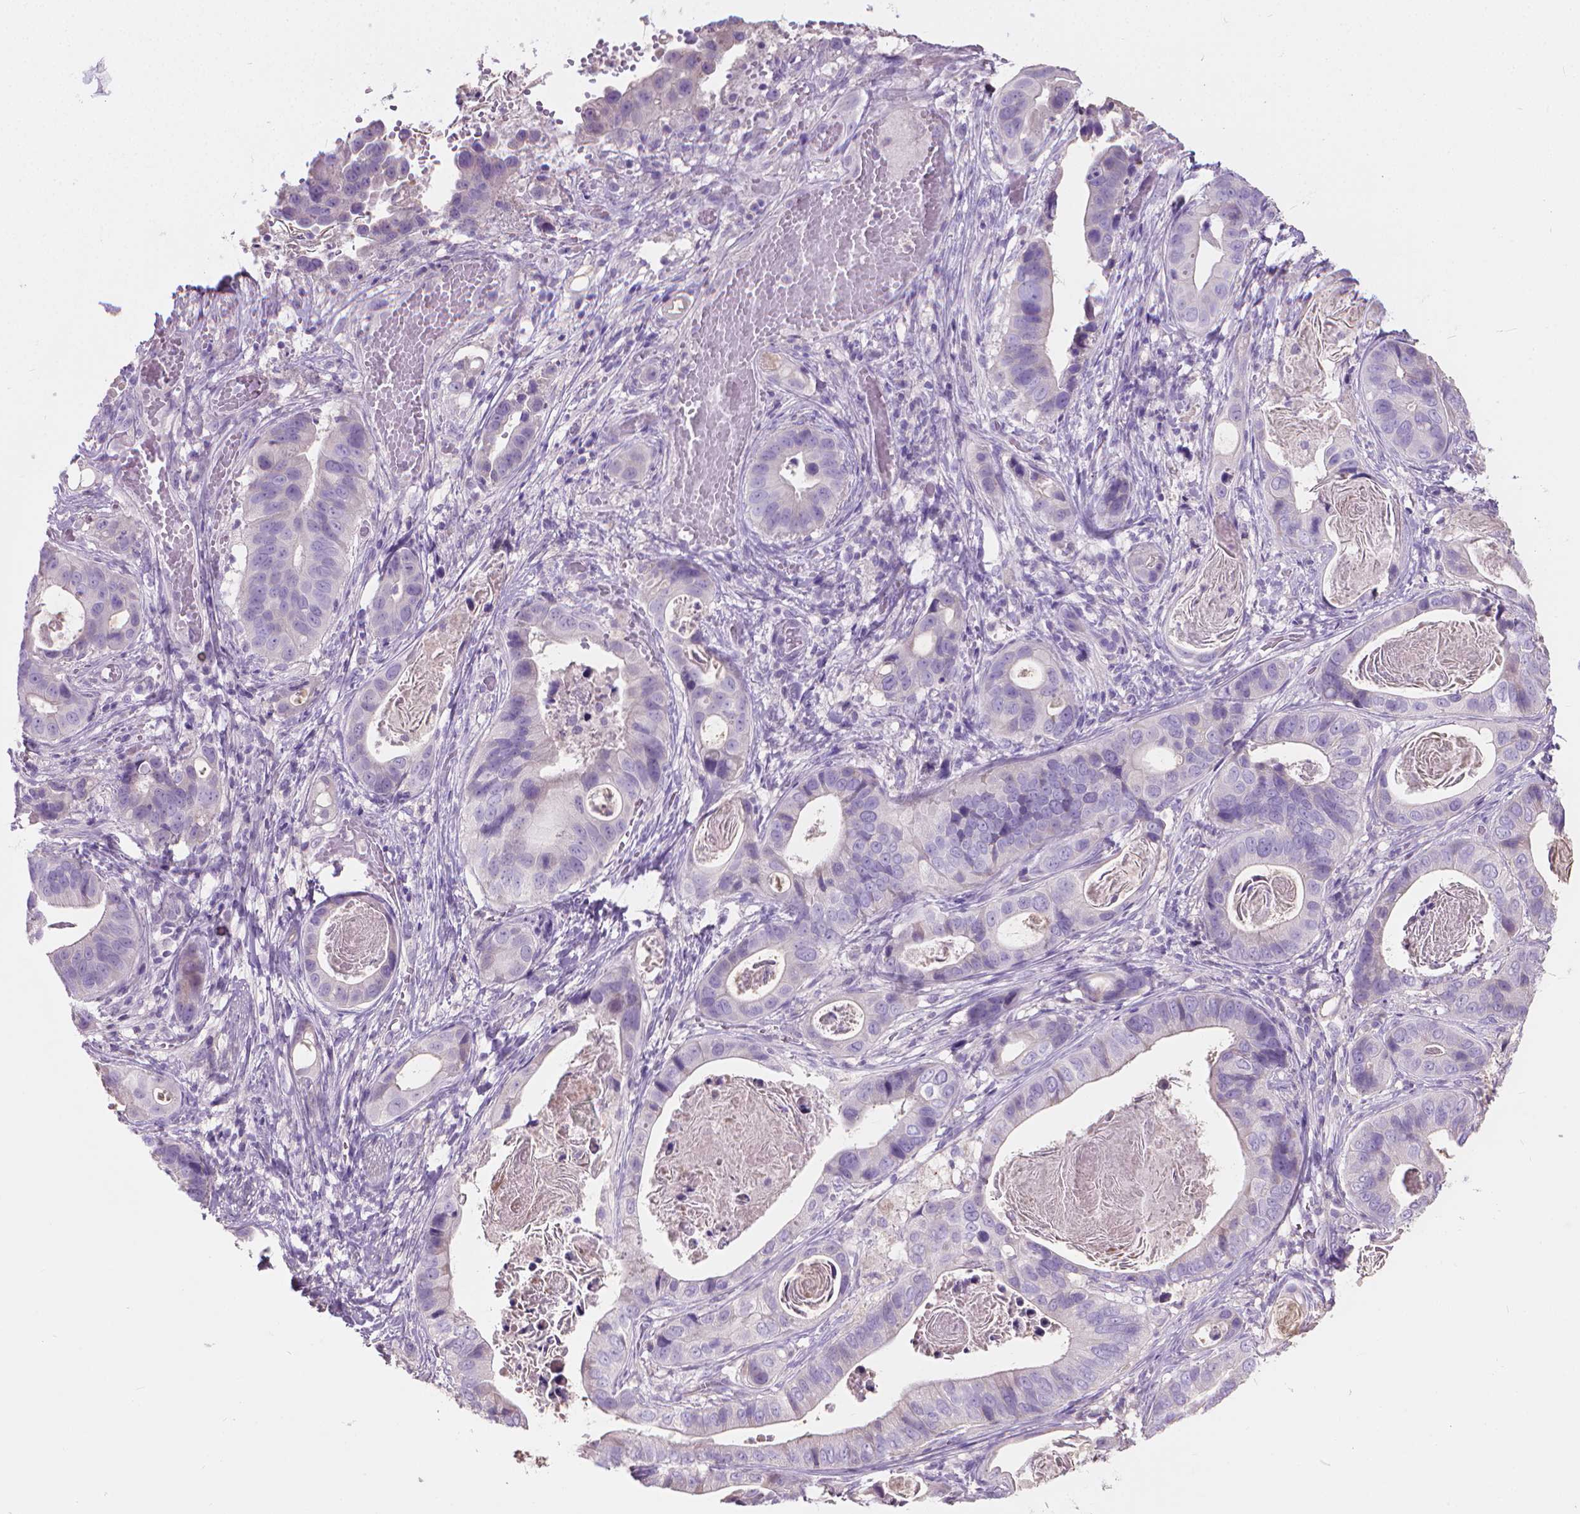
{"staining": {"intensity": "negative", "quantity": "none", "location": "none"}, "tissue": "stomach cancer", "cell_type": "Tumor cells", "image_type": "cancer", "snomed": [{"axis": "morphology", "description": "Adenocarcinoma, NOS"}, {"axis": "topography", "description": "Stomach"}], "caption": "An immunohistochemistry histopathology image of stomach cancer (adenocarcinoma) is shown. There is no staining in tumor cells of stomach cancer (adenocarcinoma).", "gene": "CABCOCO1", "patient": {"sex": "male", "age": 84}}